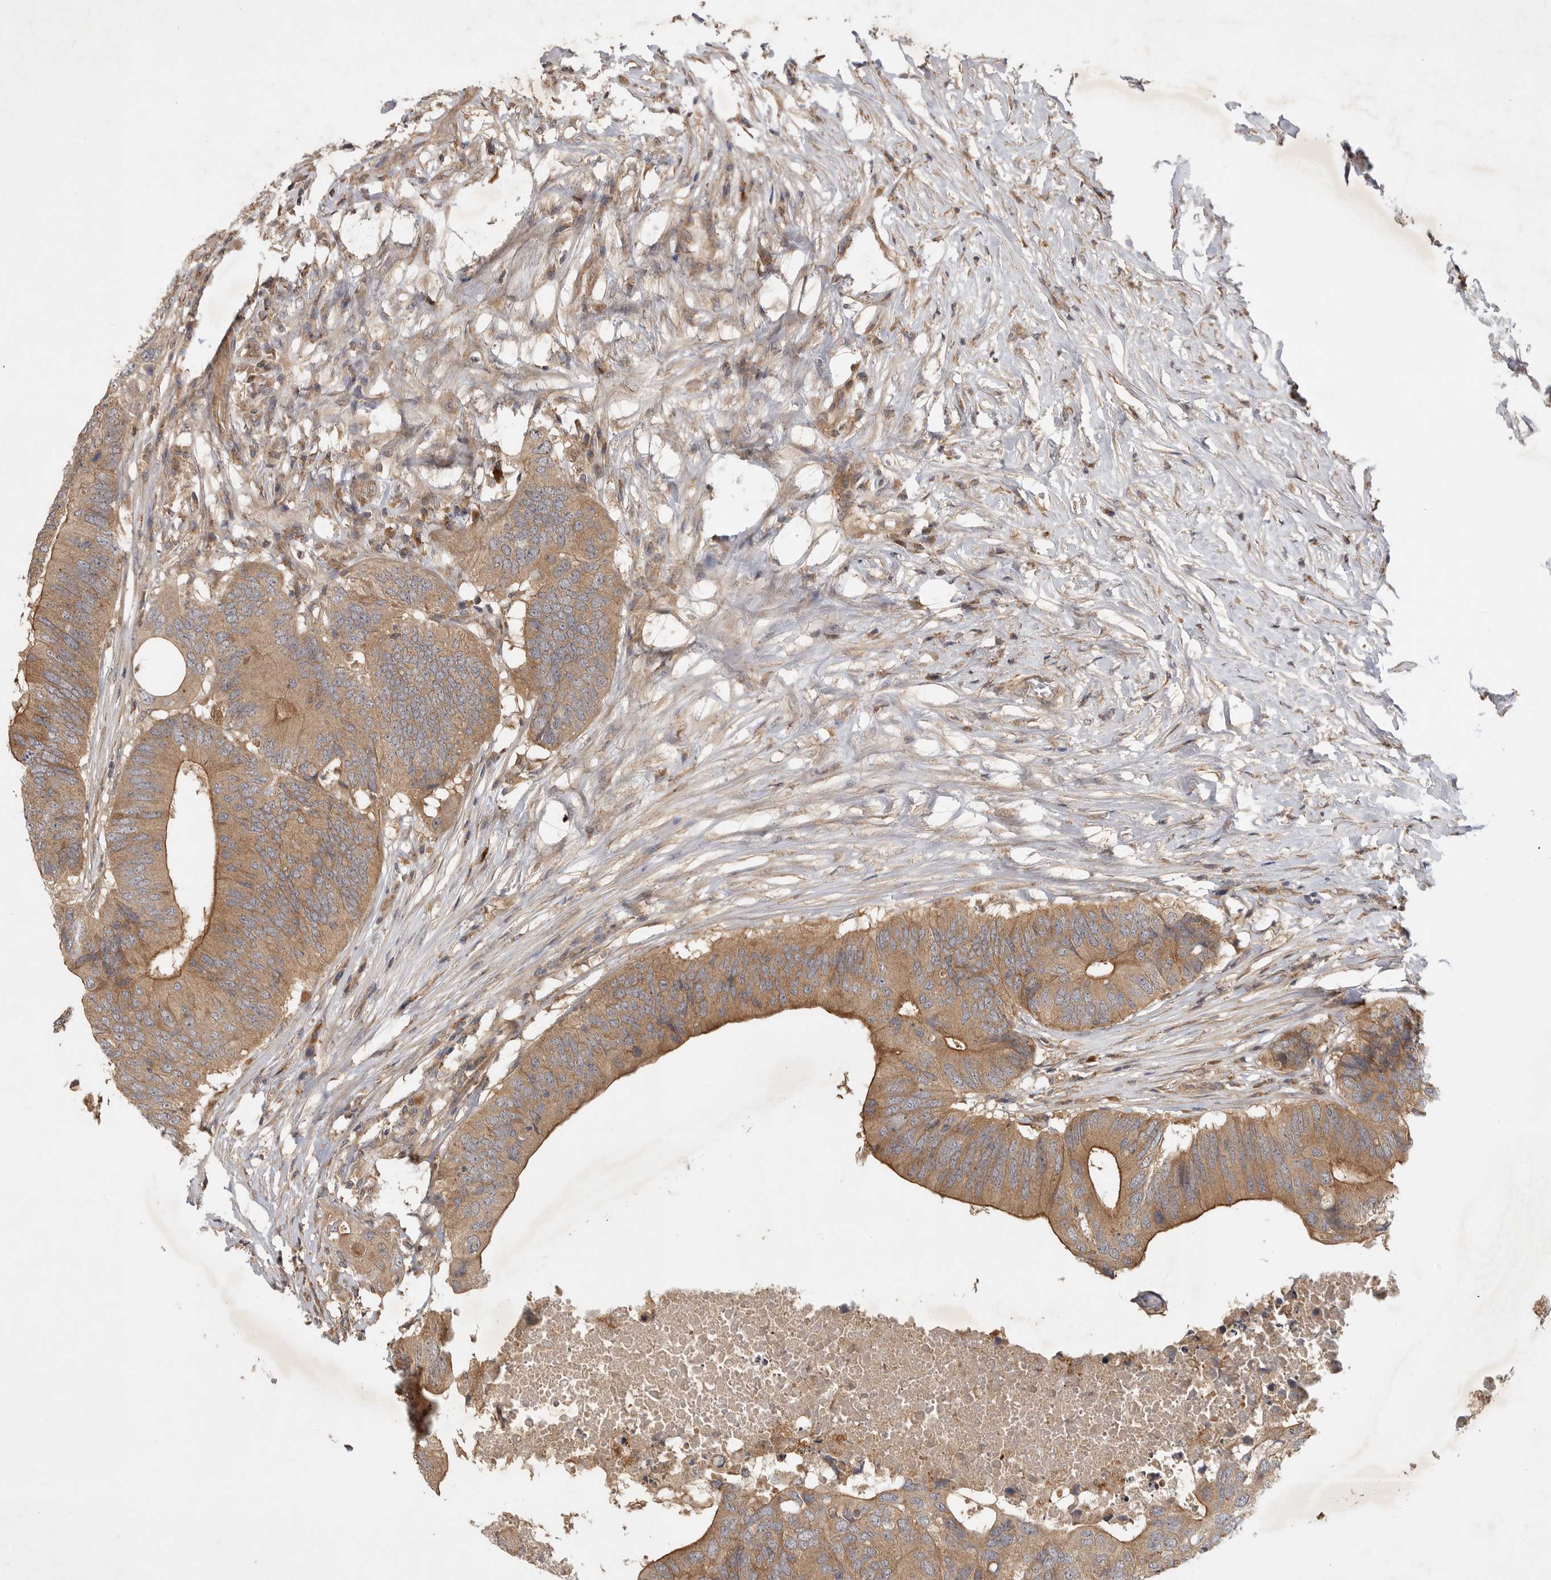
{"staining": {"intensity": "moderate", "quantity": ">75%", "location": "cytoplasmic/membranous"}, "tissue": "colorectal cancer", "cell_type": "Tumor cells", "image_type": "cancer", "snomed": [{"axis": "morphology", "description": "Adenocarcinoma, NOS"}, {"axis": "topography", "description": "Colon"}], "caption": "Immunohistochemistry staining of colorectal adenocarcinoma, which reveals medium levels of moderate cytoplasmic/membranous expression in approximately >75% of tumor cells indicating moderate cytoplasmic/membranous protein expression. The staining was performed using DAB (3,3'-diaminobenzidine) (brown) for protein detection and nuclei were counterstained in hematoxylin (blue).", "gene": "ZNF232", "patient": {"sex": "male", "age": 71}}